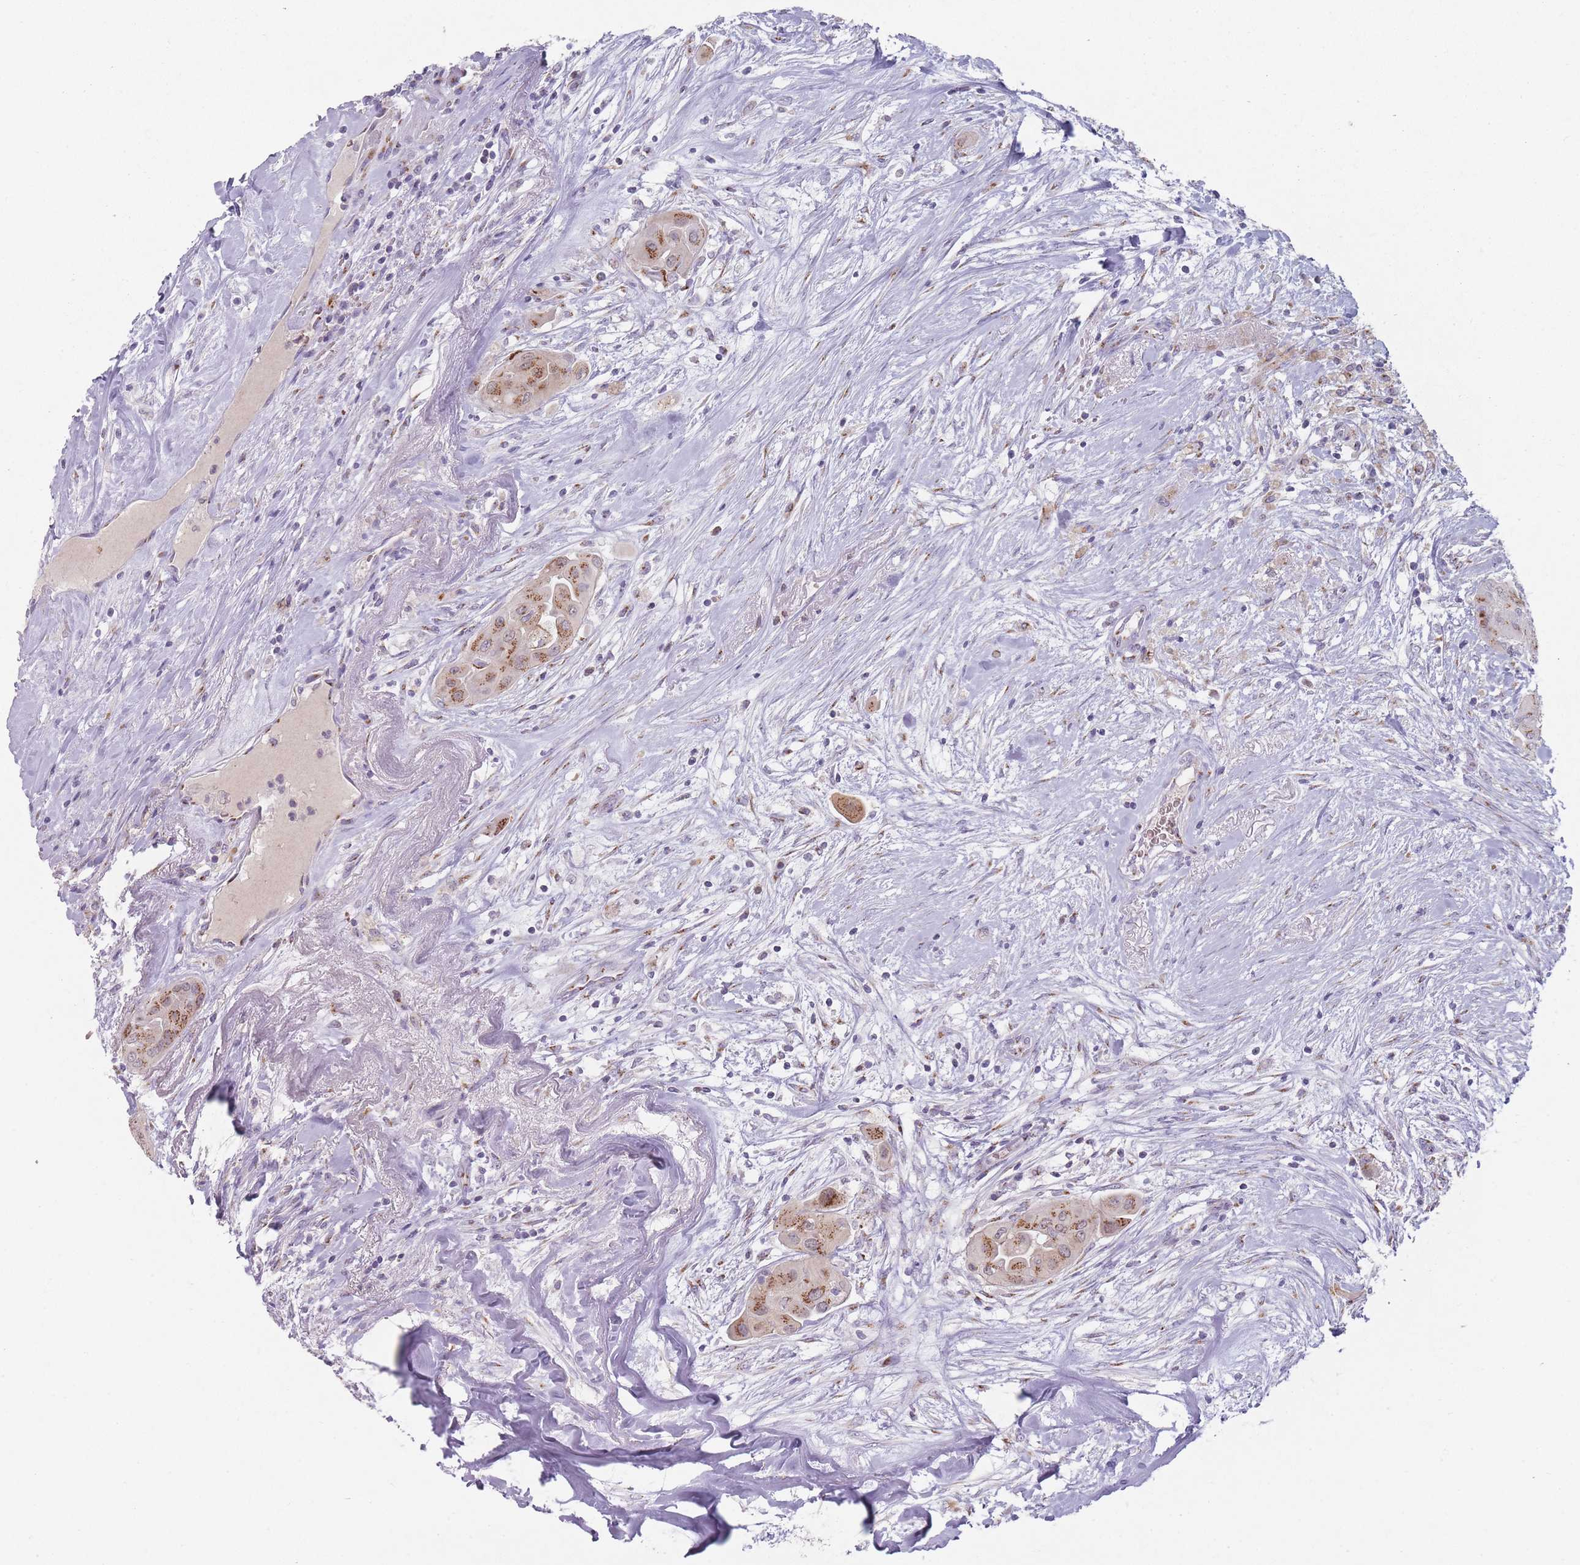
{"staining": {"intensity": "moderate", "quantity": ">75%", "location": "cytoplasmic/membranous"}, "tissue": "thyroid cancer", "cell_type": "Tumor cells", "image_type": "cancer", "snomed": [{"axis": "morphology", "description": "Papillary adenocarcinoma, NOS"}, {"axis": "topography", "description": "Thyroid gland"}], "caption": "There is medium levels of moderate cytoplasmic/membranous staining in tumor cells of papillary adenocarcinoma (thyroid), as demonstrated by immunohistochemical staining (brown color).", "gene": "MAN1B1", "patient": {"sex": "female", "age": 59}}